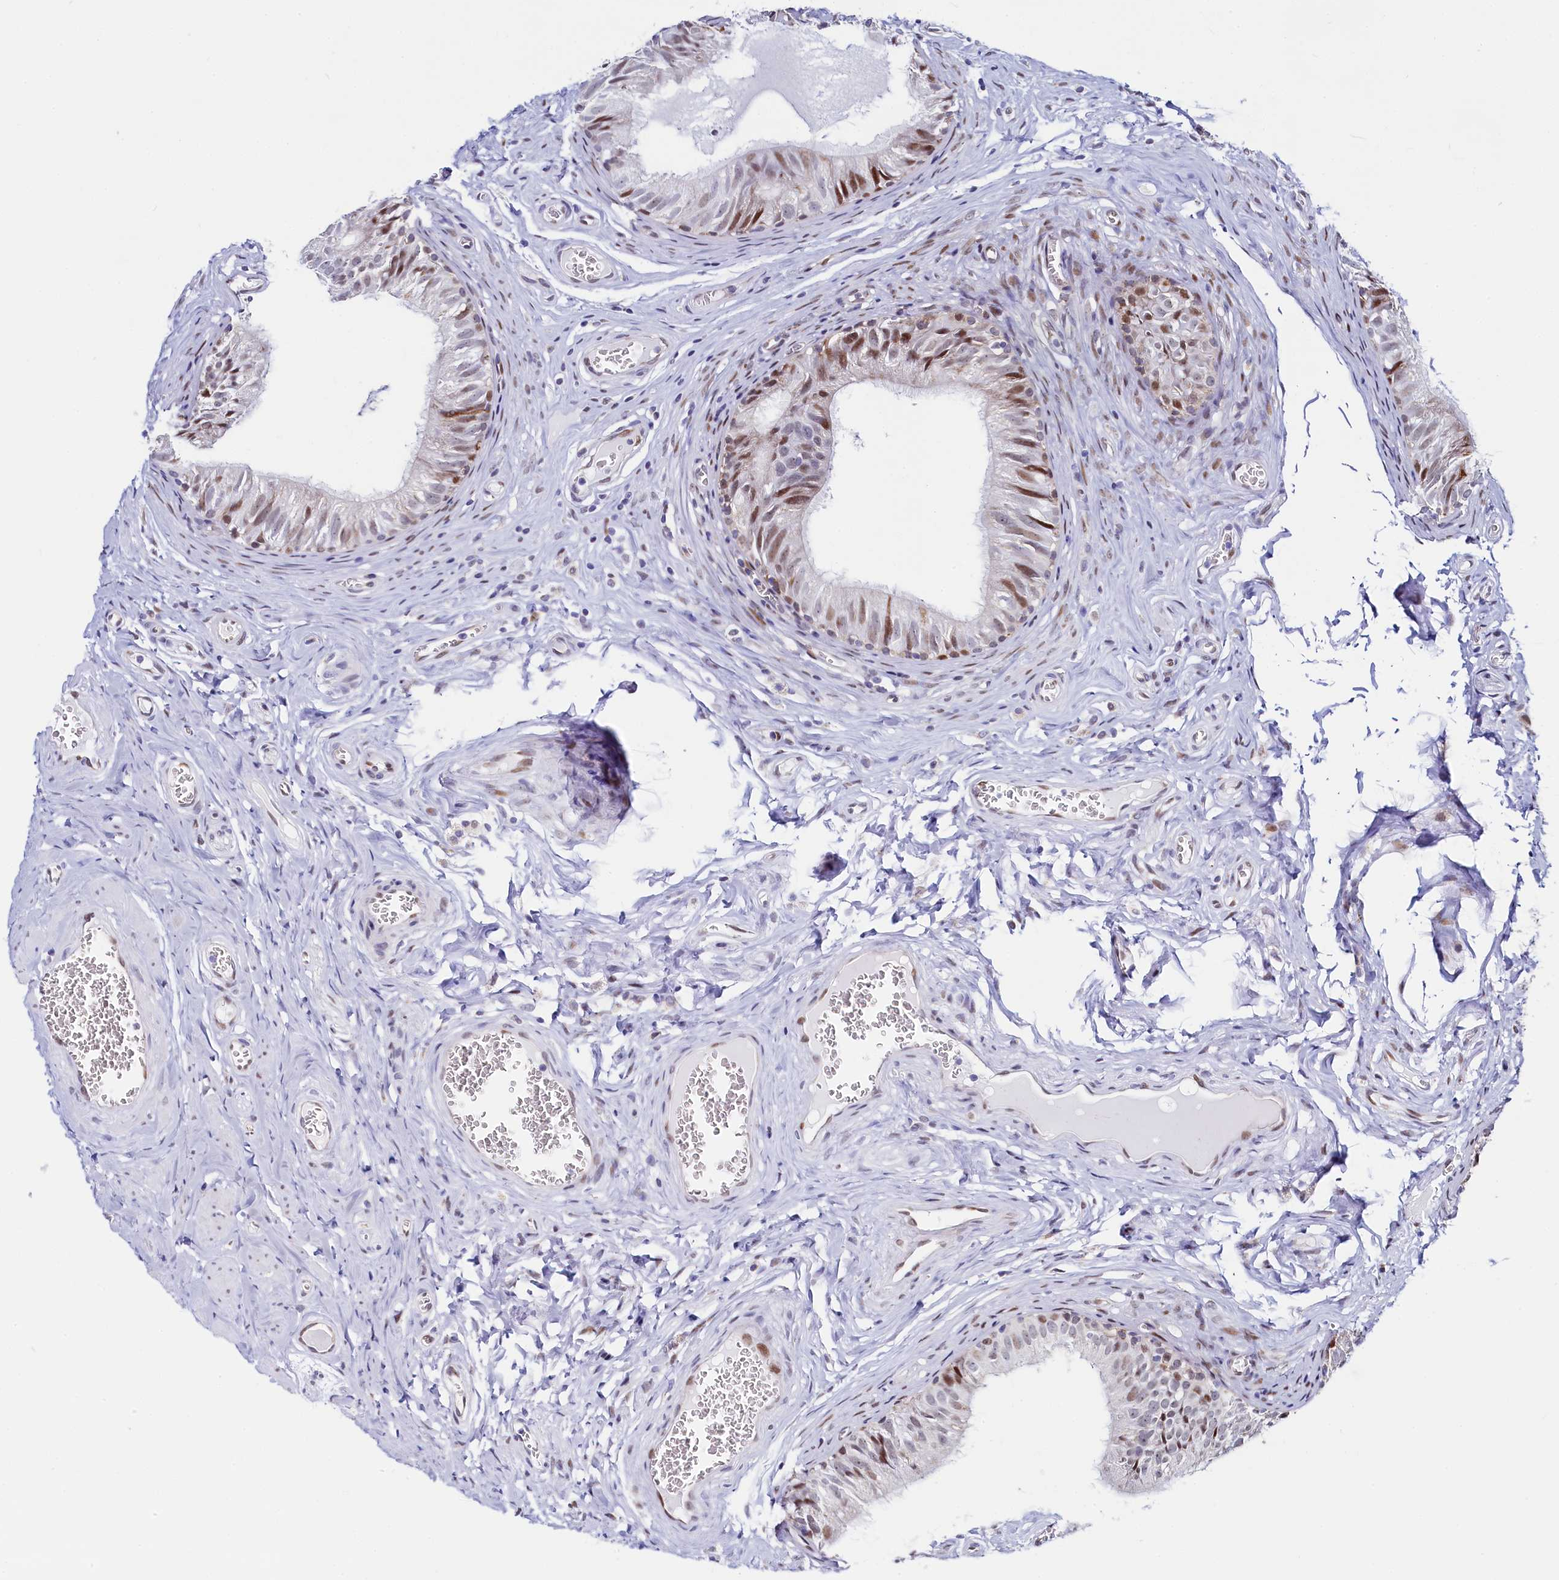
{"staining": {"intensity": "moderate", "quantity": "25%-75%", "location": "nuclear"}, "tissue": "epididymis", "cell_type": "Glandular cells", "image_type": "normal", "snomed": [{"axis": "morphology", "description": "Normal tissue, NOS"}, {"axis": "topography", "description": "Epididymis"}], "caption": "Protein expression analysis of normal human epididymis reveals moderate nuclear positivity in approximately 25%-75% of glandular cells.", "gene": "HDGFL3", "patient": {"sex": "male", "age": 42}}